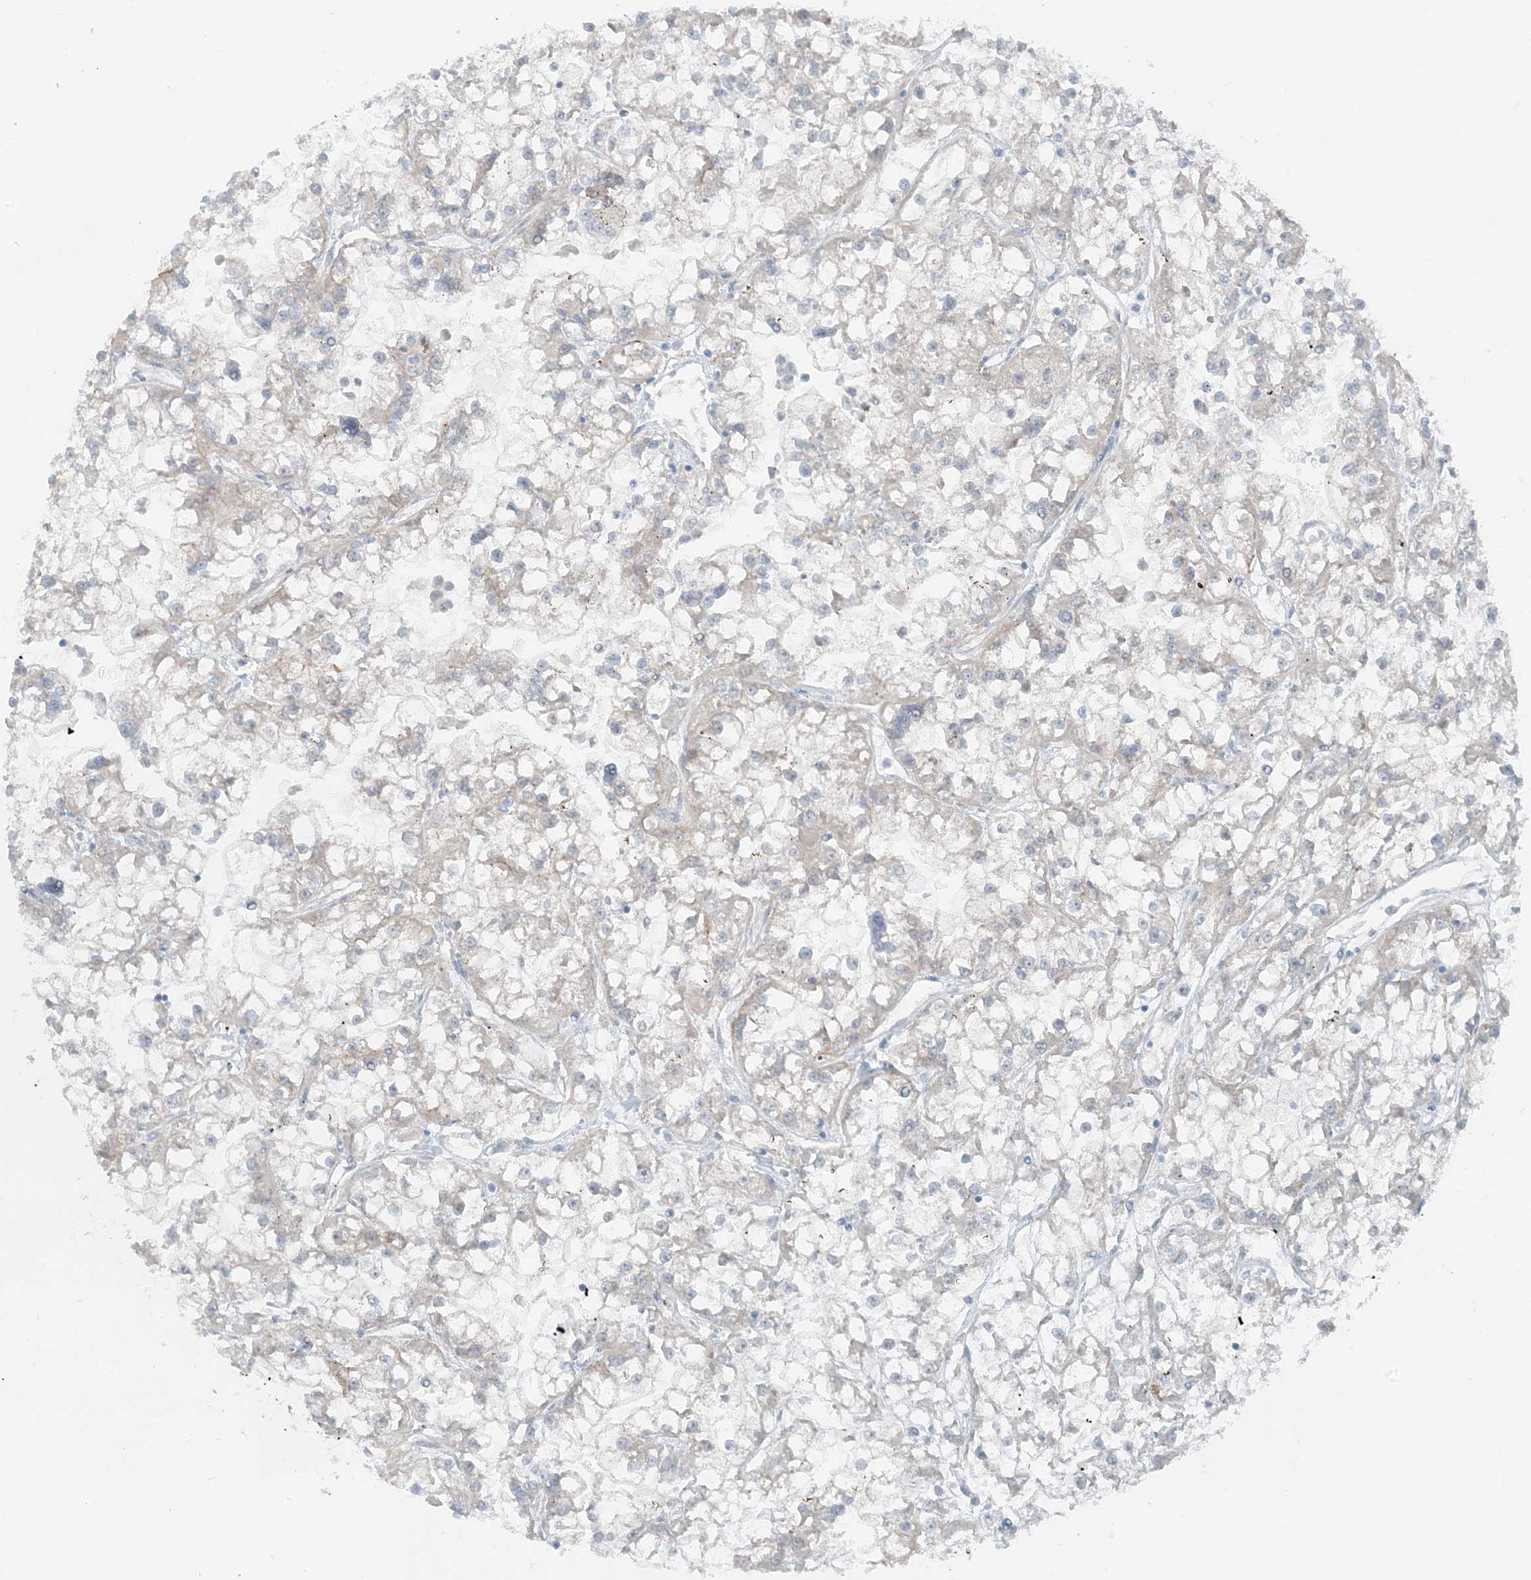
{"staining": {"intensity": "negative", "quantity": "none", "location": "none"}, "tissue": "renal cancer", "cell_type": "Tumor cells", "image_type": "cancer", "snomed": [{"axis": "morphology", "description": "Adenocarcinoma, NOS"}, {"axis": "topography", "description": "Kidney"}], "caption": "A photomicrograph of human renal adenocarcinoma is negative for staining in tumor cells. (Immunohistochemistry, brightfield microscopy, high magnification).", "gene": "MITD1", "patient": {"sex": "female", "age": 52}}